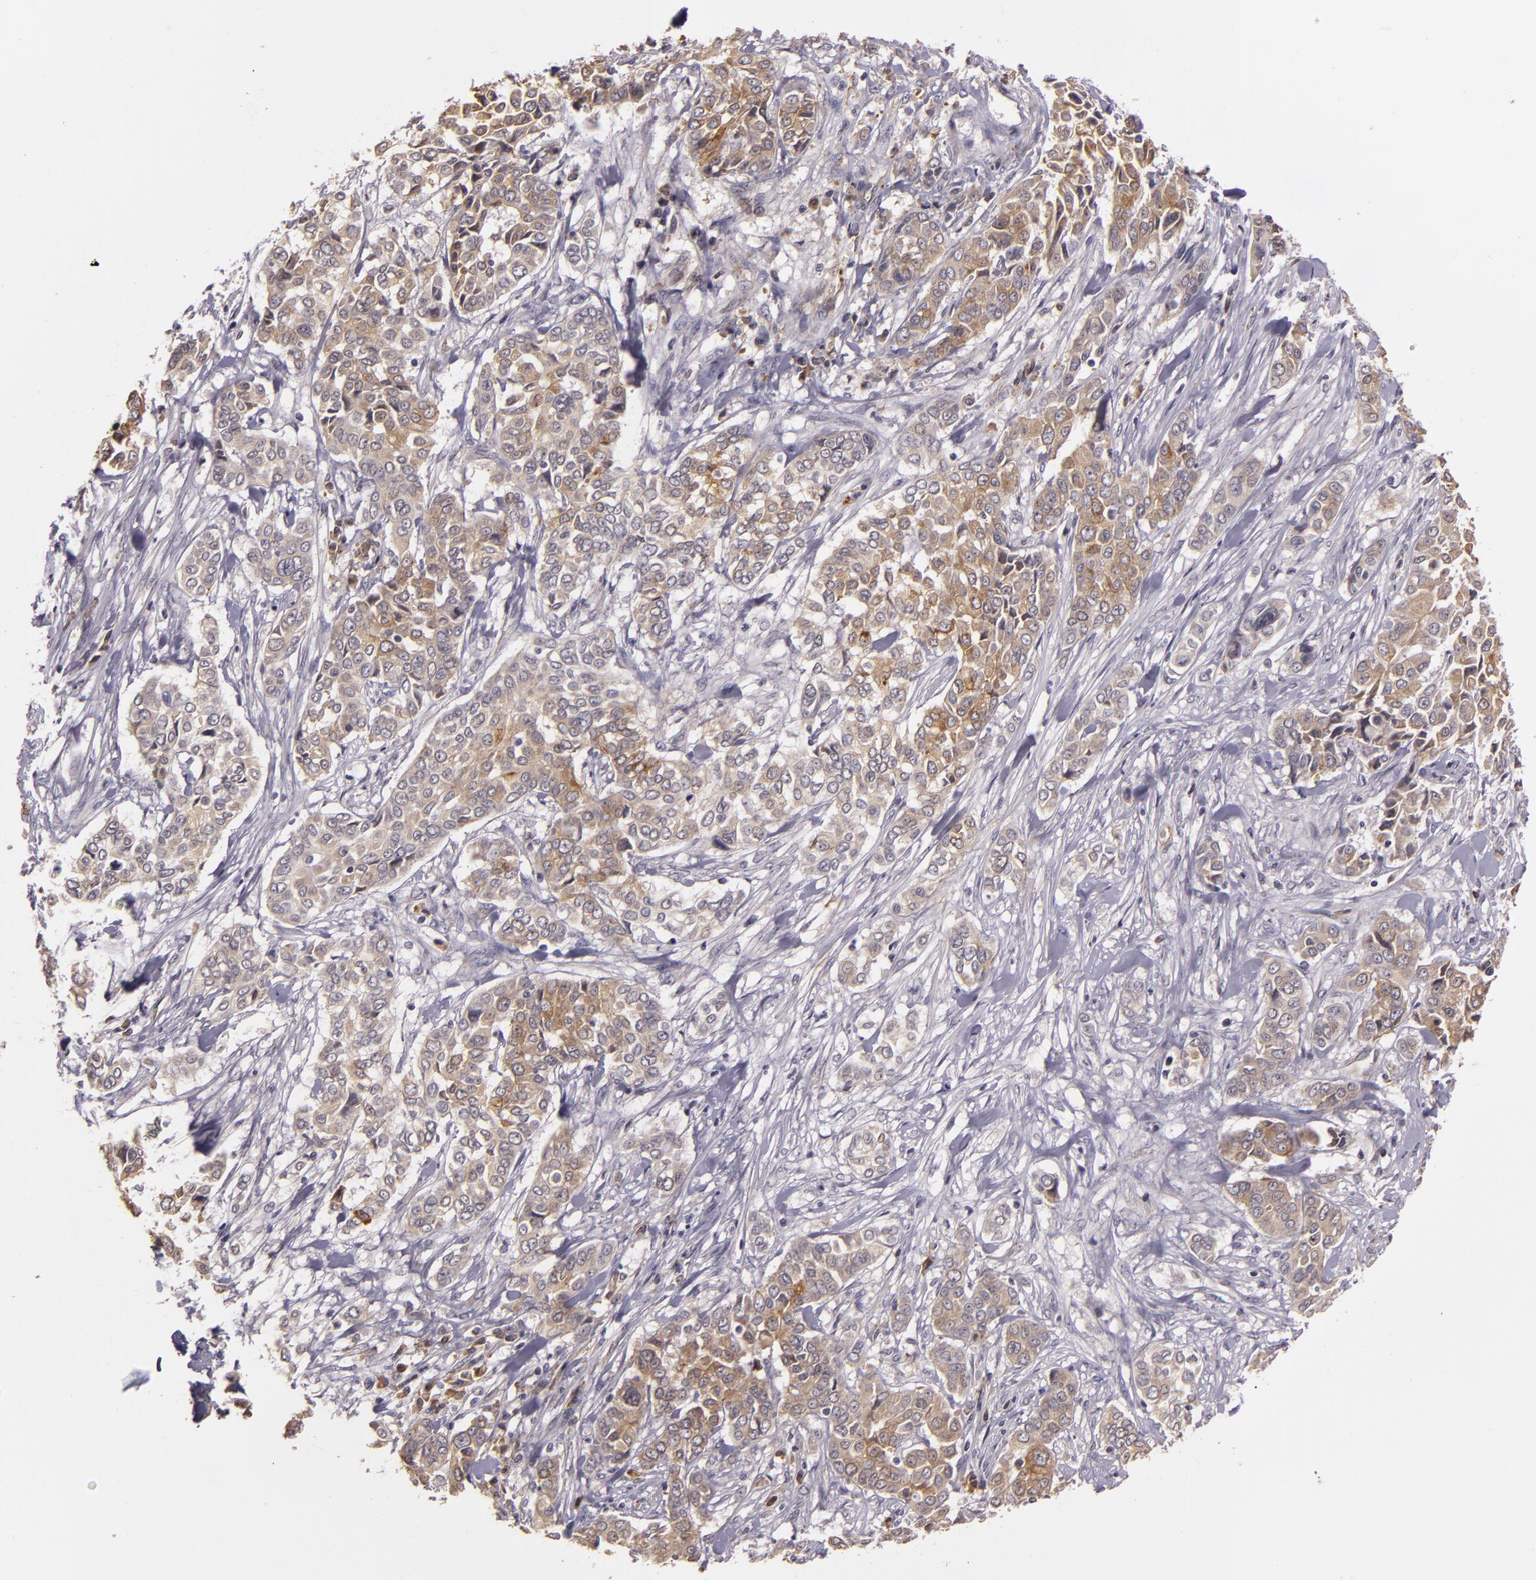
{"staining": {"intensity": "weak", "quantity": "25%-75%", "location": "cytoplasmic/membranous"}, "tissue": "pancreatic cancer", "cell_type": "Tumor cells", "image_type": "cancer", "snomed": [{"axis": "morphology", "description": "Adenocarcinoma, NOS"}, {"axis": "topography", "description": "Pancreas"}], "caption": "This is a histology image of immunohistochemistry (IHC) staining of pancreatic cancer, which shows weak positivity in the cytoplasmic/membranous of tumor cells.", "gene": "SYTL4", "patient": {"sex": "female", "age": 52}}